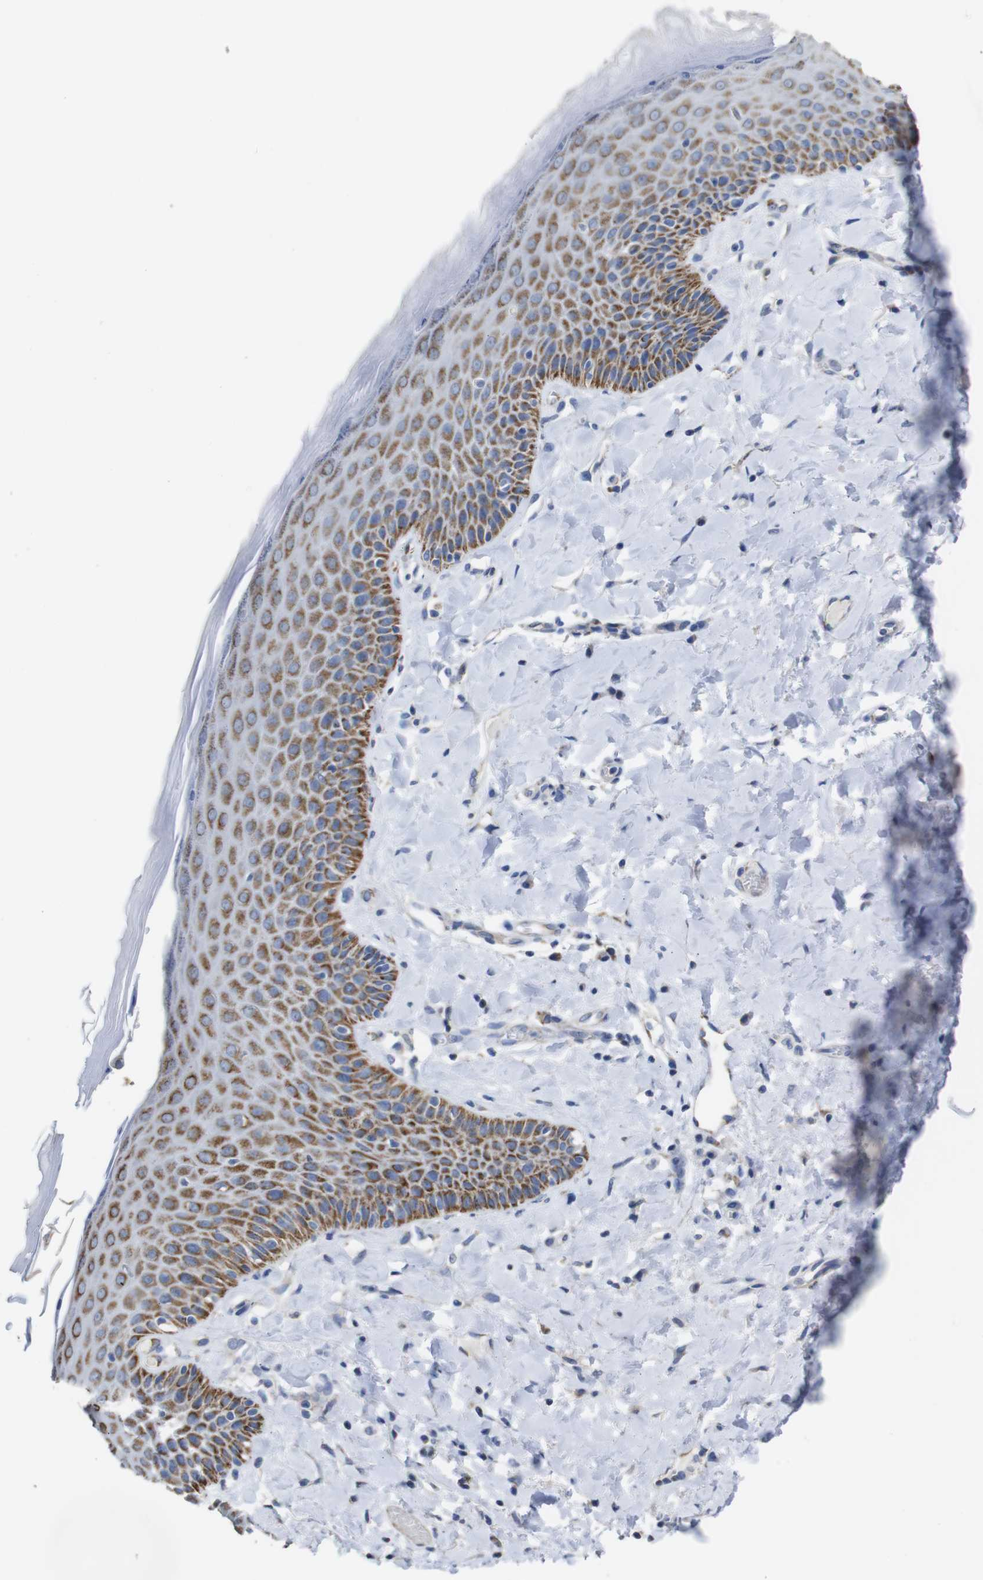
{"staining": {"intensity": "moderate", "quantity": ">75%", "location": "cytoplasmic/membranous"}, "tissue": "skin", "cell_type": "Epidermal cells", "image_type": "normal", "snomed": [{"axis": "morphology", "description": "Normal tissue, NOS"}, {"axis": "topography", "description": "Anal"}], "caption": "The photomicrograph demonstrates staining of normal skin, revealing moderate cytoplasmic/membranous protein positivity (brown color) within epidermal cells.", "gene": "MAOA", "patient": {"sex": "male", "age": 69}}